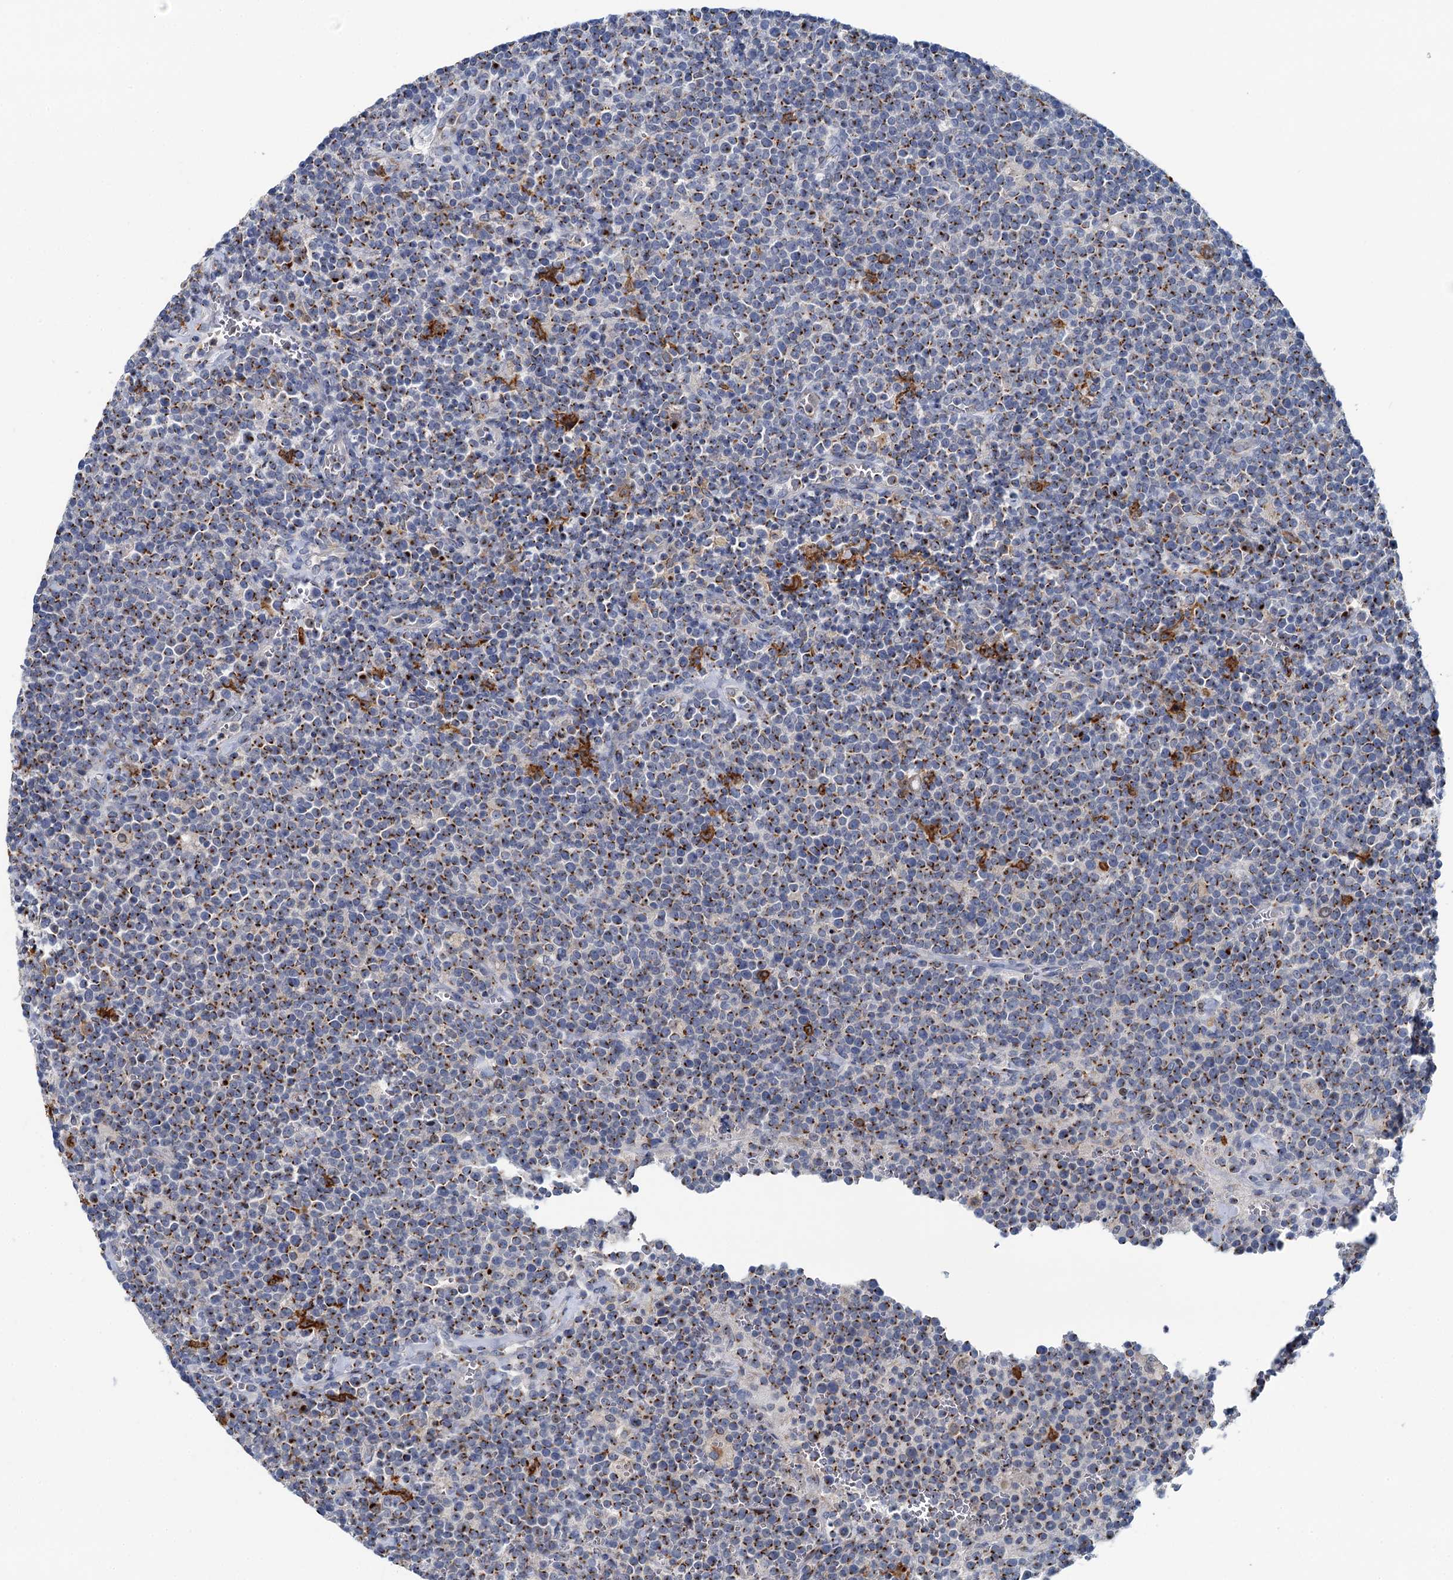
{"staining": {"intensity": "strong", "quantity": "25%-75%", "location": "cytoplasmic/membranous"}, "tissue": "lymphoma", "cell_type": "Tumor cells", "image_type": "cancer", "snomed": [{"axis": "morphology", "description": "Malignant lymphoma, non-Hodgkin's type, High grade"}, {"axis": "topography", "description": "Lymph node"}], "caption": "The image shows a brown stain indicating the presence of a protein in the cytoplasmic/membranous of tumor cells in lymphoma.", "gene": "BET1L", "patient": {"sex": "male", "age": 61}}